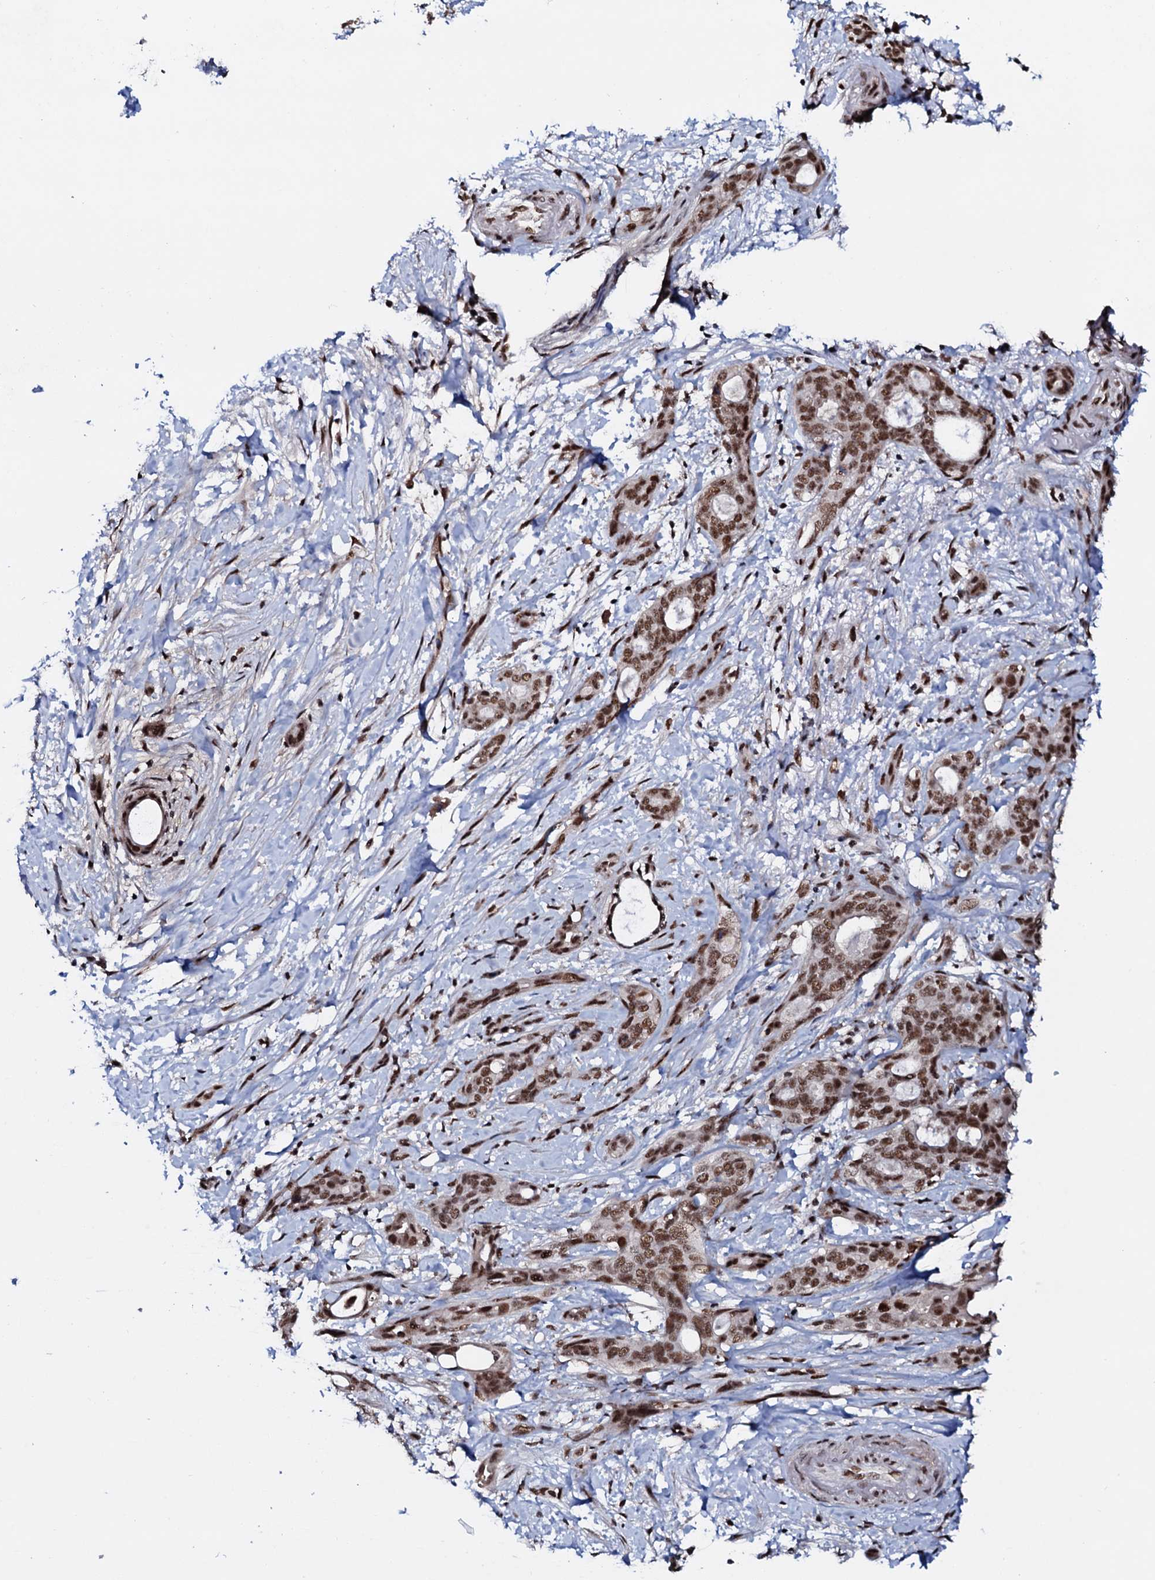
{"staining": {"intensity": "moderate", "quantity": ">75%", "location": "nuclear"}, "tissue": "pancreatic cancer", "cell_type": "Tumor cells", "image_type": "cancer", "snomed": [{"axis": "morphology", "description": "Normal tissue, NOS"}, {"axis": "morphology", "description": "Adenocarcinoma, NOS"}, {"axis": "topography", "description": "Pancreas"}, {"axis": "topography", "description": "Peripheral nerve tissue"}], "caption": "An image of human adenocarcinoma (pancreatic) stained for a protein demonstrates moderate nuclear brown staining in tumor cells.", "gene": "PRPF18", "patient": {"sex": "female", "age": 63}}